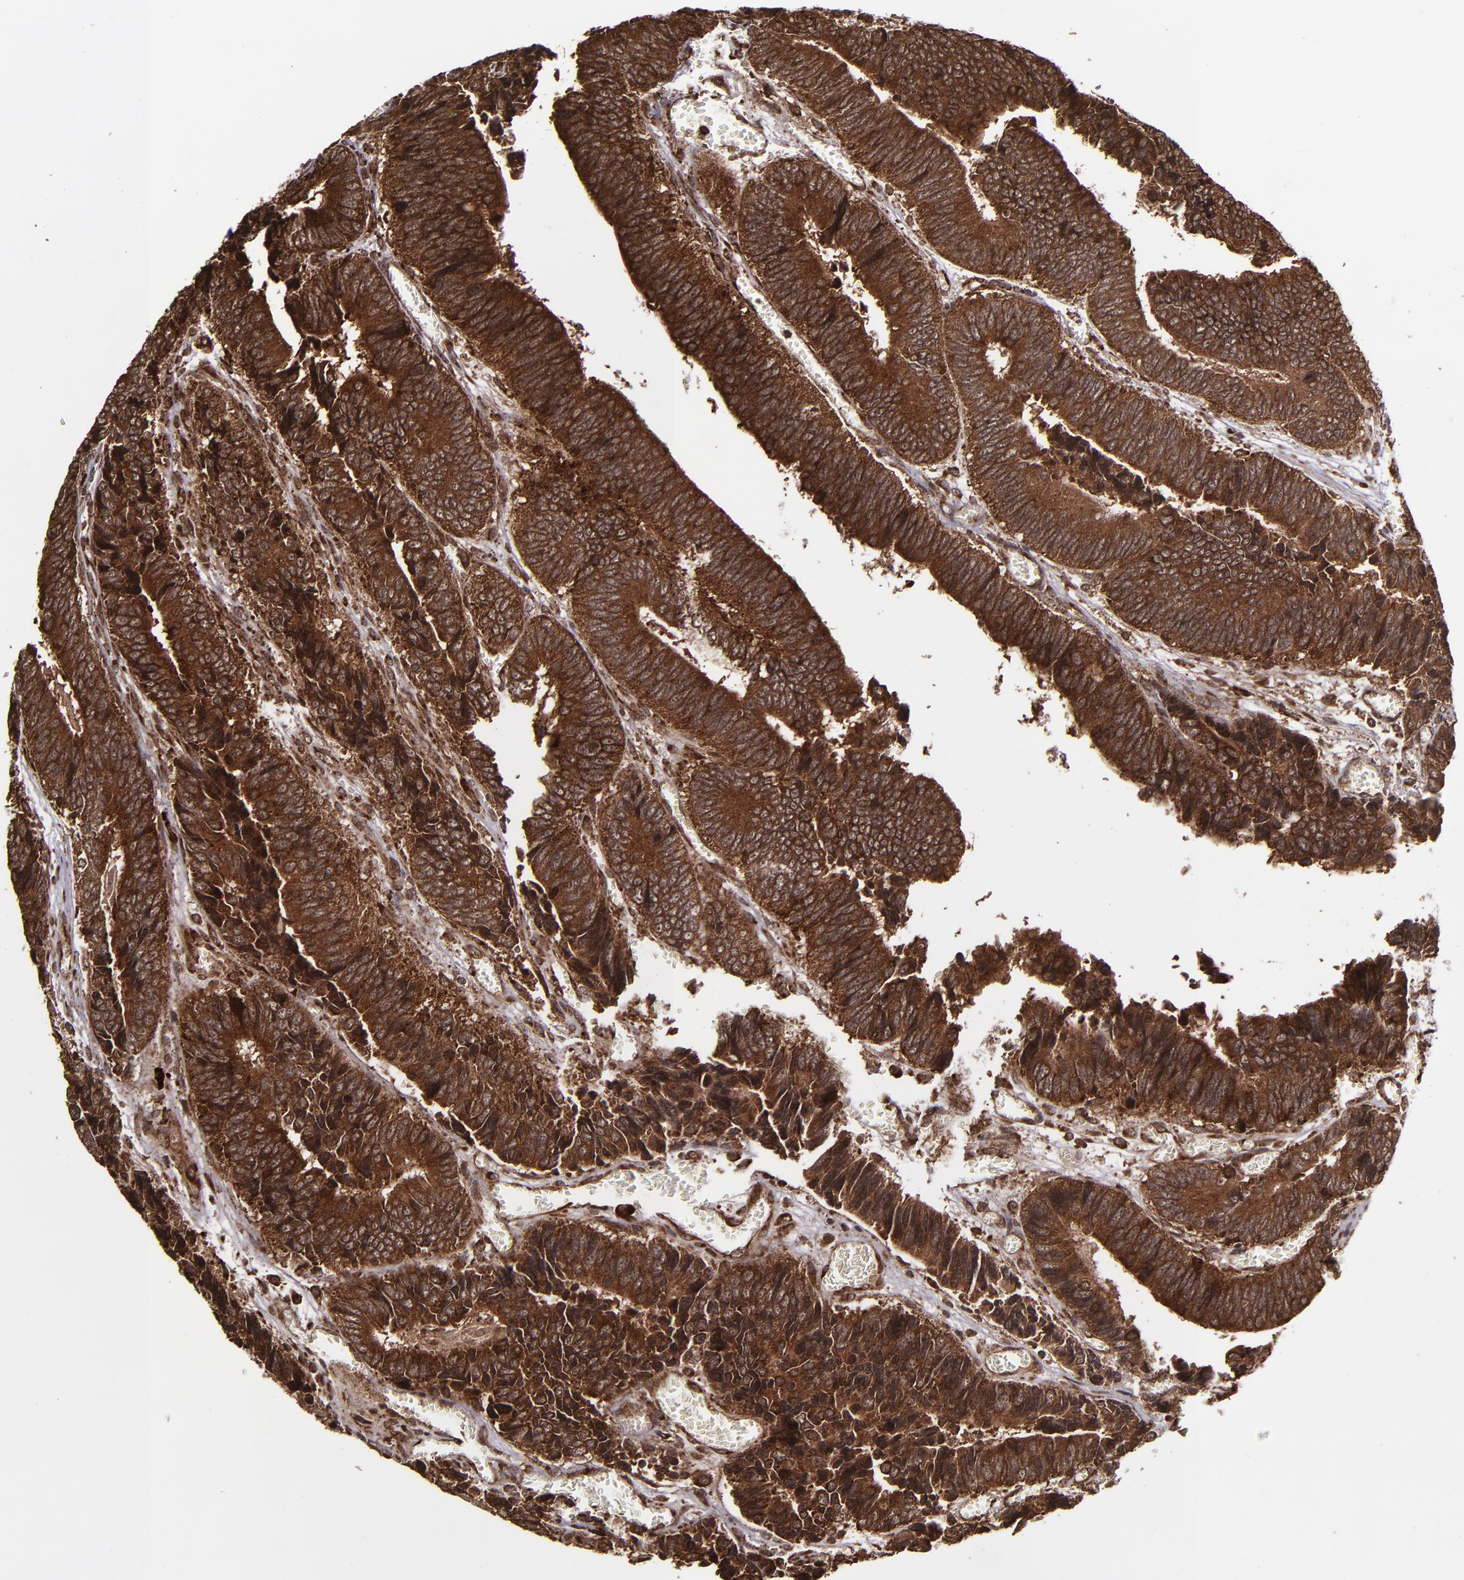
{"staining": {"intensity": "strong", "quantity": ">75%", "location": "cytoplasmic/membranous,nuclear"}, "tissue": "colorectal cancer", "cell_type": "Tumor cells", "image_type": "cancer", "snomed": [{"axis": "morphology", "description": "Adenocarcinoma, NOS"}, {"axis": "topography", "description": "Colon"}], "caption": "Brown immunohistochemical staining in colorectal cancer displays strong cytoplasmic/membranous and nuclear staining in about >75% of tumor cells.", "gene": "EIF4ENIF1", "patient": {"sex": "male", "age": 72}}